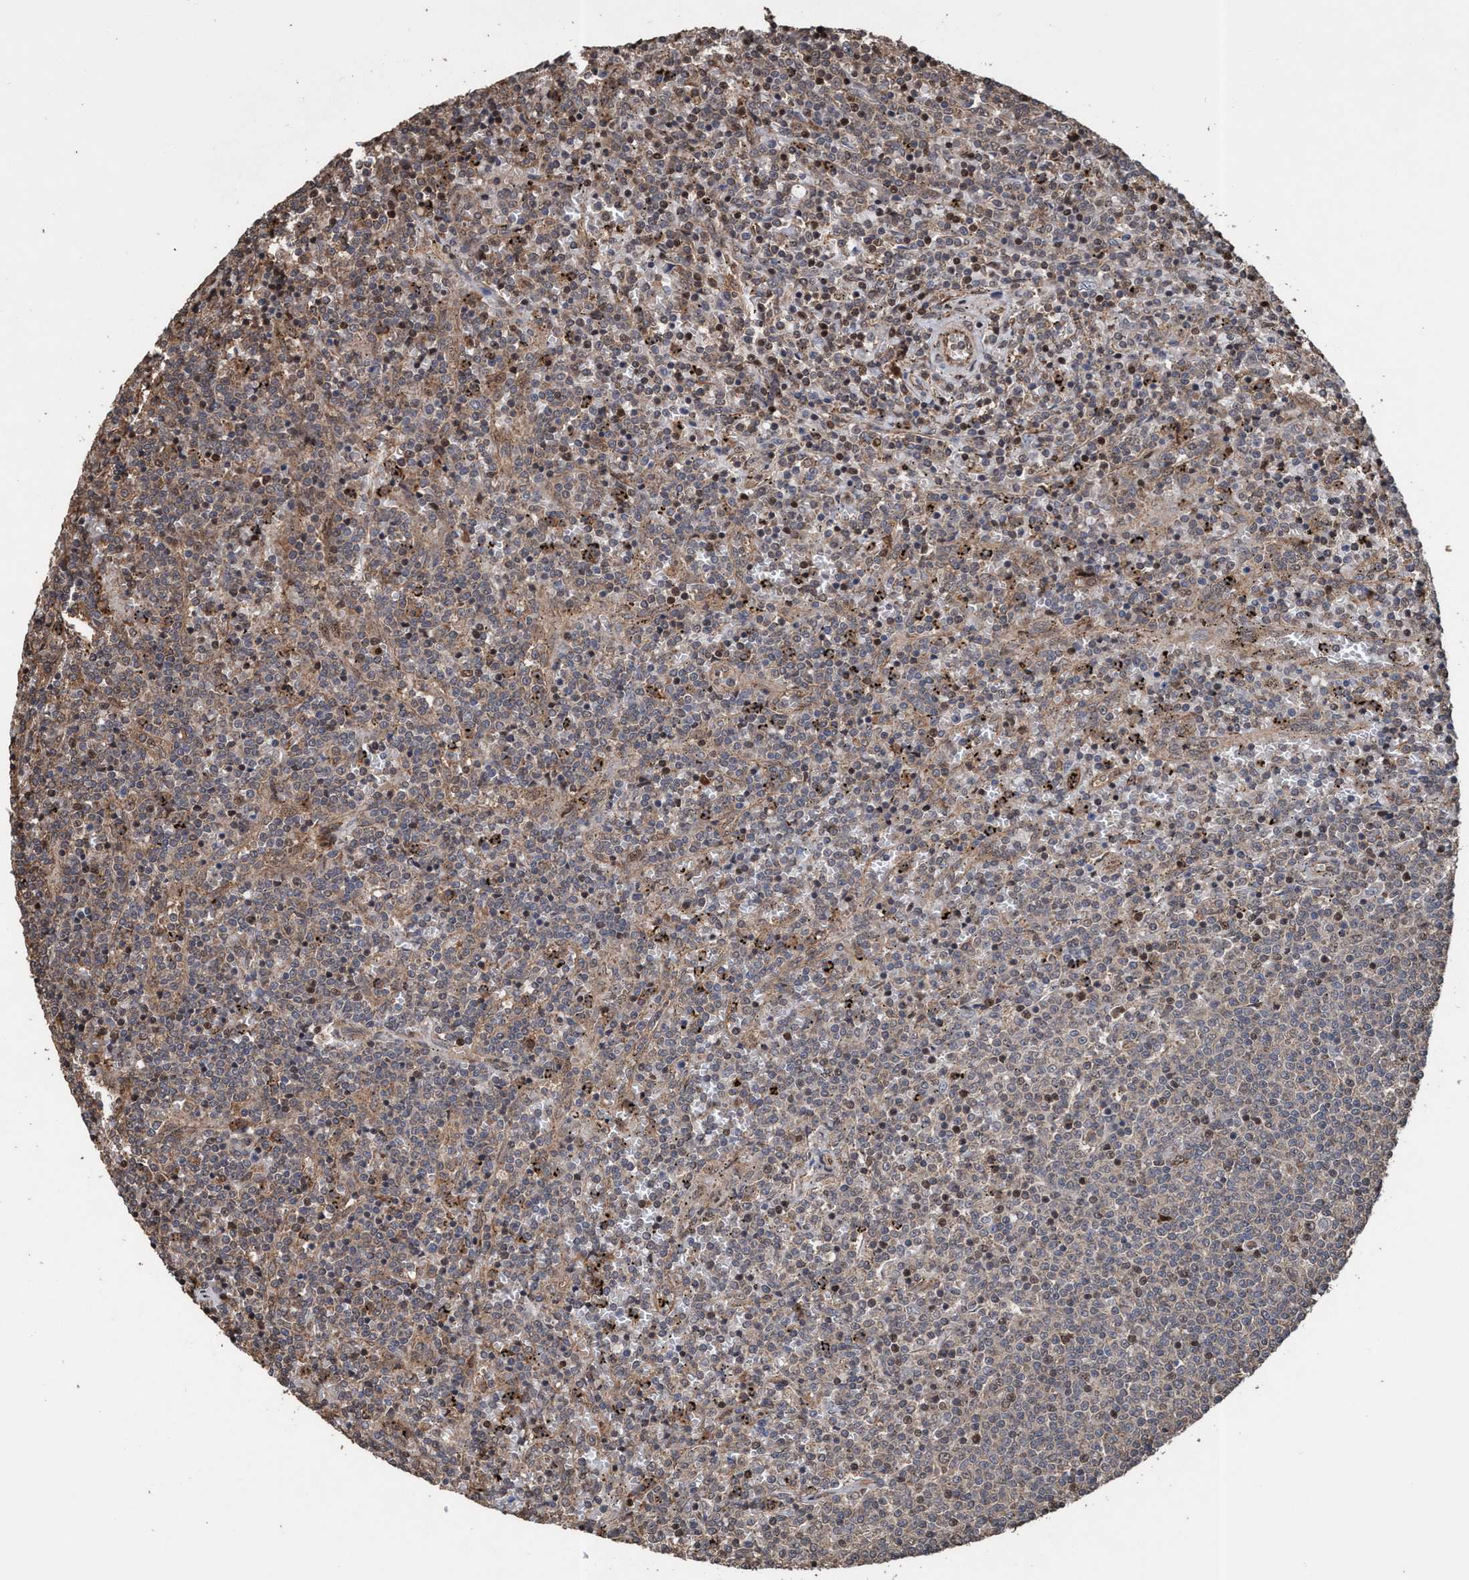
{"staining": {"intensity": "weak", "quantity": "<25%", "location": "nuclear"}, "tissue": "lymphoma", "cell_type": "Tumor cells", "image_type": "cancer", "snomed": [{"axis": "morphology", "description": "Malignant lymphoma, non-Hodgkin's type, Low grade"}, {"axis": "topography", "description": "Spleen"}], "caption": "A photomicrograph of human lymphoma is negative for staining in tumor cells. (DAB IHC visualized using brightfield microscopy, high magnification).", "gene": "TRPC7", "patient": {"sex": "female", "age": 50}}